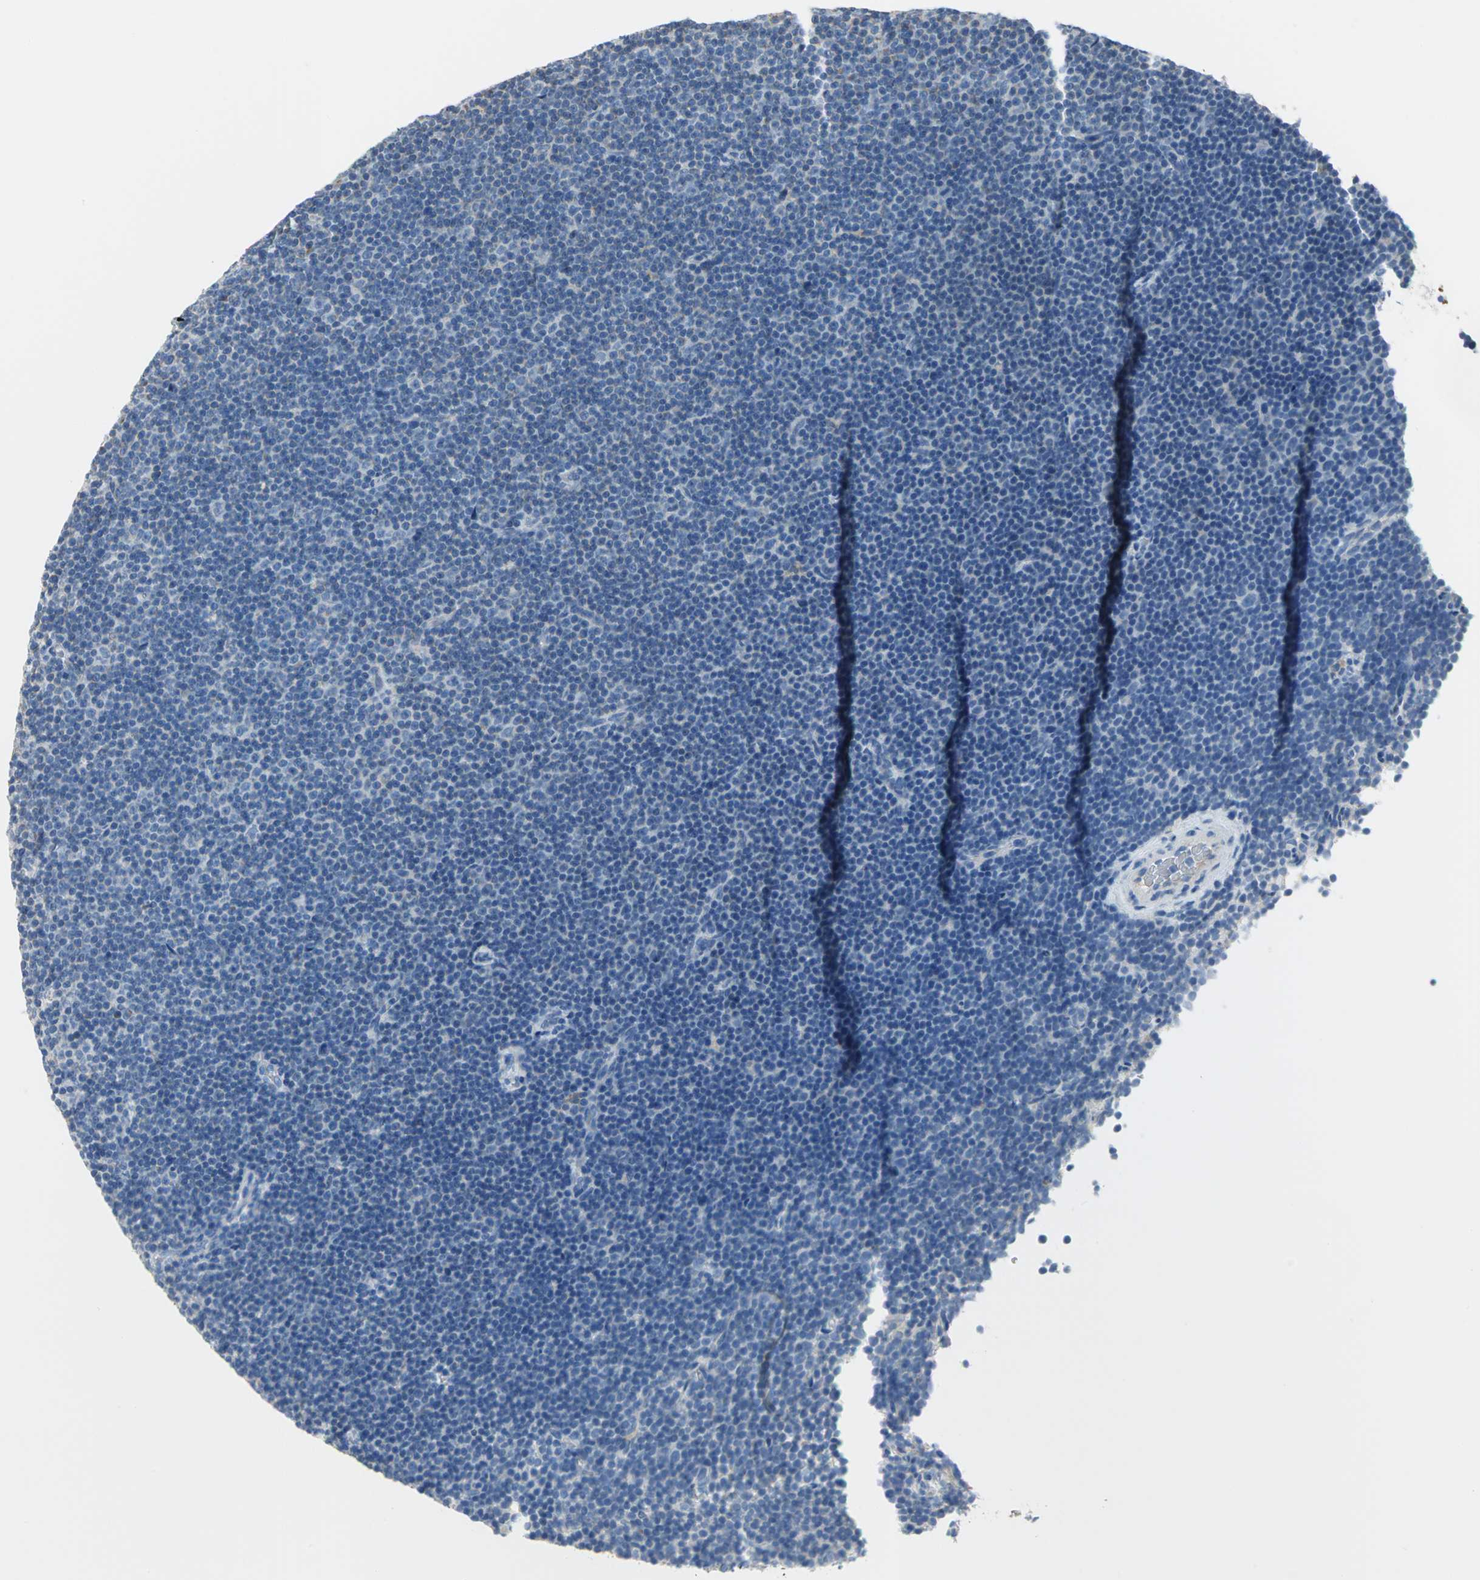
{"staining": {"intensity": "negative", "quantity": "none", "location": "none"}, "tissue": "lymphoma", "cell_type": "Tumor cells", "image_type": "cancer", "snomed": [{"axis": "morphology", "description": "Malignant lymphoma, non-Hodgkin's type, Low grade"}, {"axis": "topography", "description": "Lymph node"}], "caption": "DAB immunohistochemical staining of lymphoma shows no significant expression in tumor cells.", "gene": "ALOX15", "patient": {"sex": "female", "age": 67}}